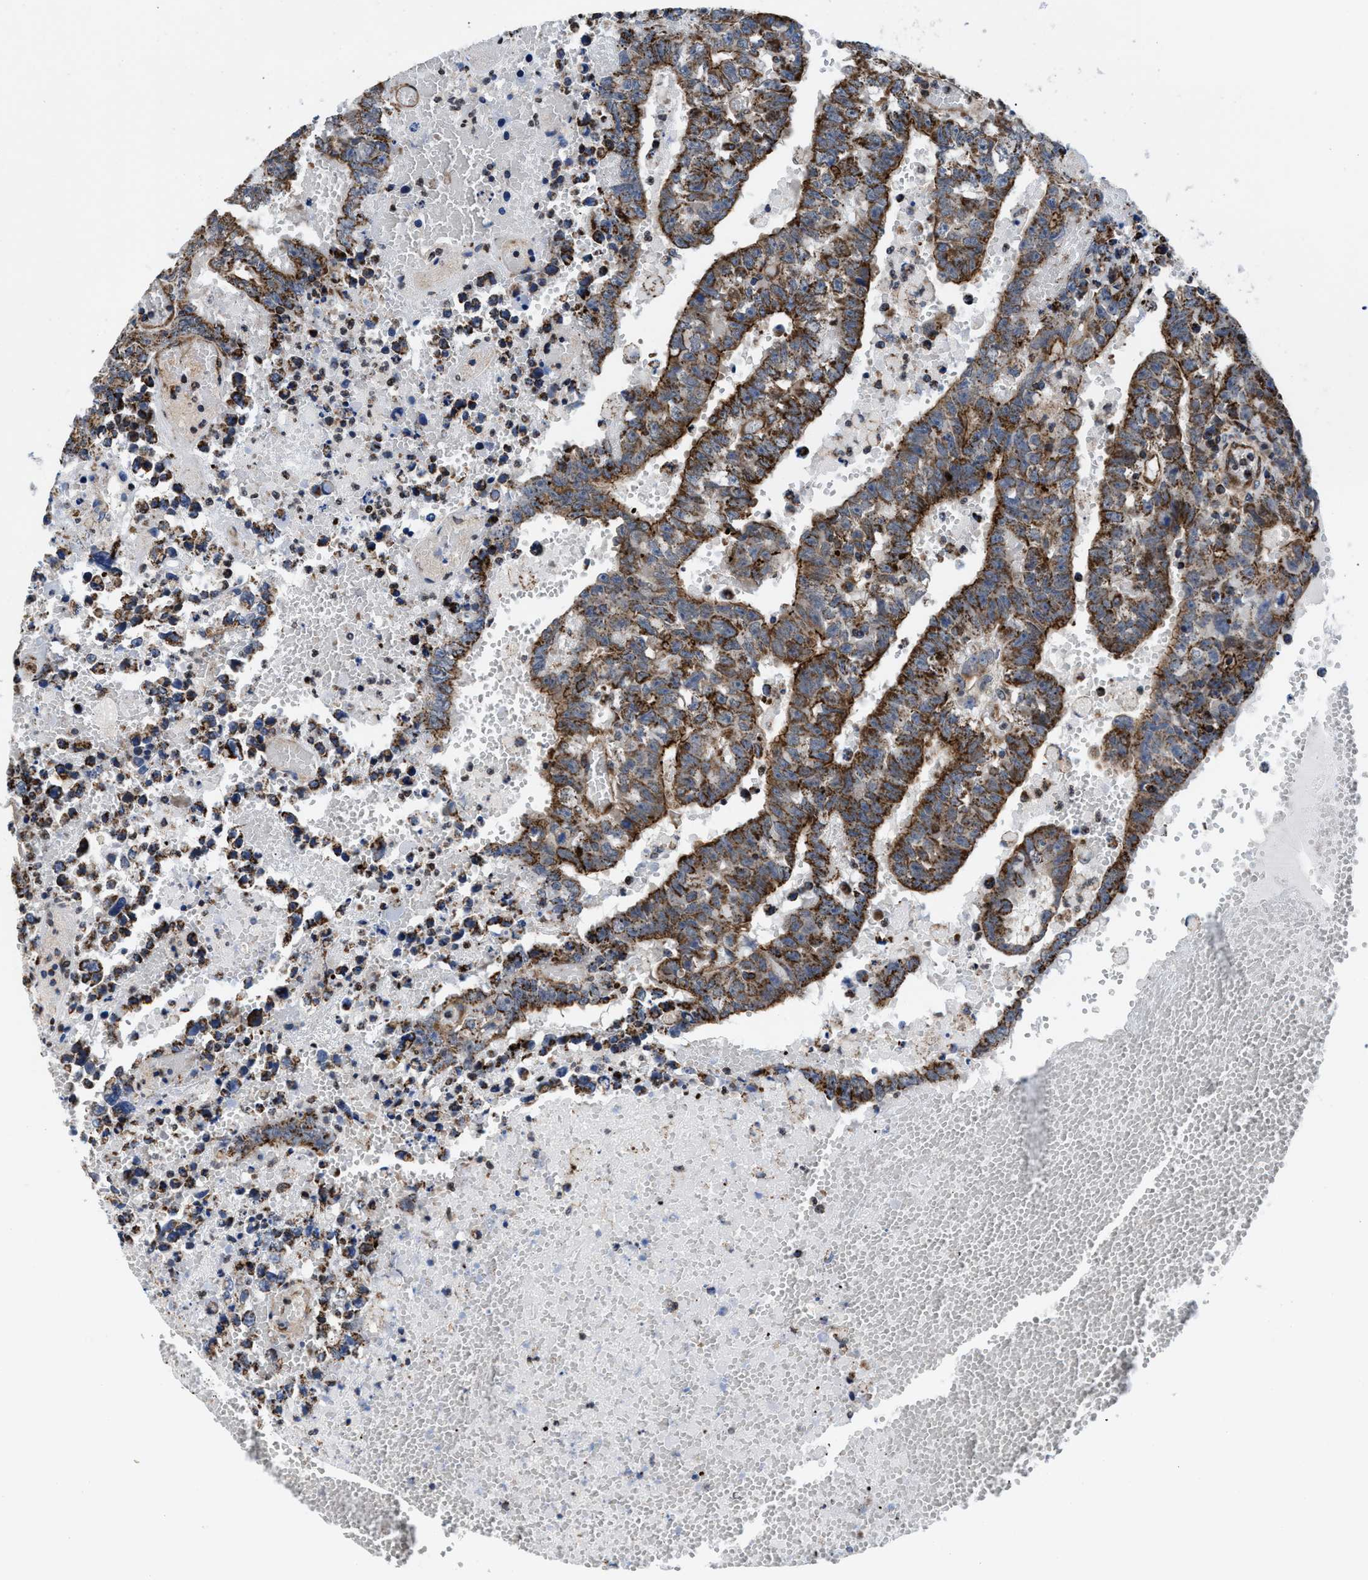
{"staining": {"intensity": "moderate", "quantity": ">75%", "location": "cytoplasmic/membranous"}, "tissue": "testis cancer", "cell_type": "Tumor cells", "image_type": "cancer", "snomed": [{"axis": "morphology", "description": "Carcinoma, Embryonal, NOS"}, {"axis": "topography", "description": "Testis"}], "caption": "Protein analysis of testis embryonal carcinoma tissue shows moderate cytoplasmic/membranous positivity in approximately >75% of tumor cells. Immunohistochemistry (ihc) stains the protein in brown and the nuclei are stained blue.", "gene": "PRR15L", "patient": {"sex": "male", "age": 25}}